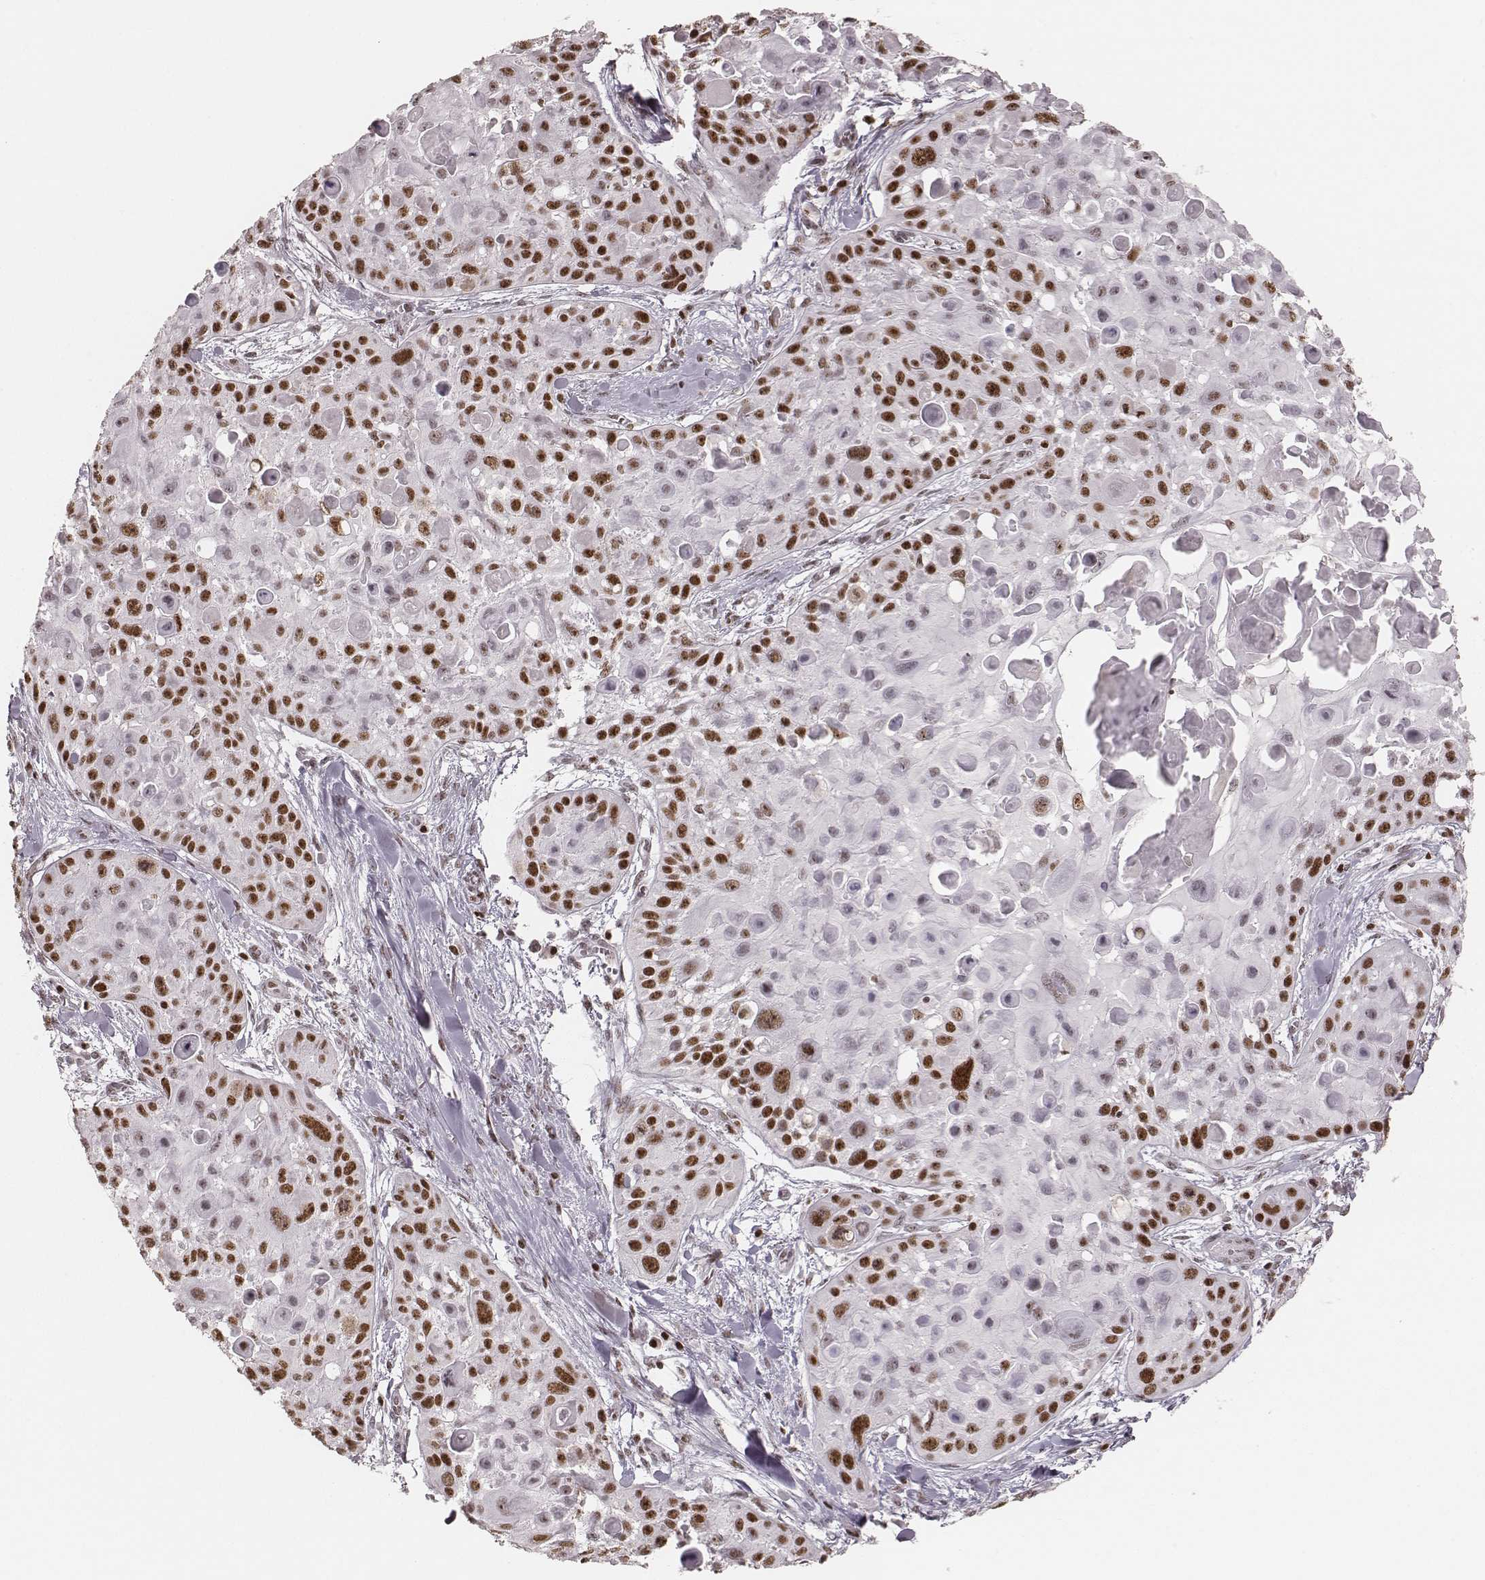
{"staining": {"intensity": "strong", "quantity": ">75%", "location": "nuclear"}, "tissue": "skin cancer", "cell_type": "Tumor cells", "image_type": "cancer", "snomed": [{"axis": "morphology", "description": "Squamous cell carcinoma, NOS"}, {"axis": "topography", "description": "Skin"}, {"axis": "topography", "description": "Anal"}], "caption": "Immunohistochemical staining of skin cancer shows high levels of strong nuclear protein positivity in approximately >75% of tumor cells. (Stains: DAB (3,3'-diaminobenzidine) in brown, nuclei in blue, Microscopy: brightfield microscopy at high magnification).", "gene": "PARP1", "patient": {"sex": "female", "age": 75}}